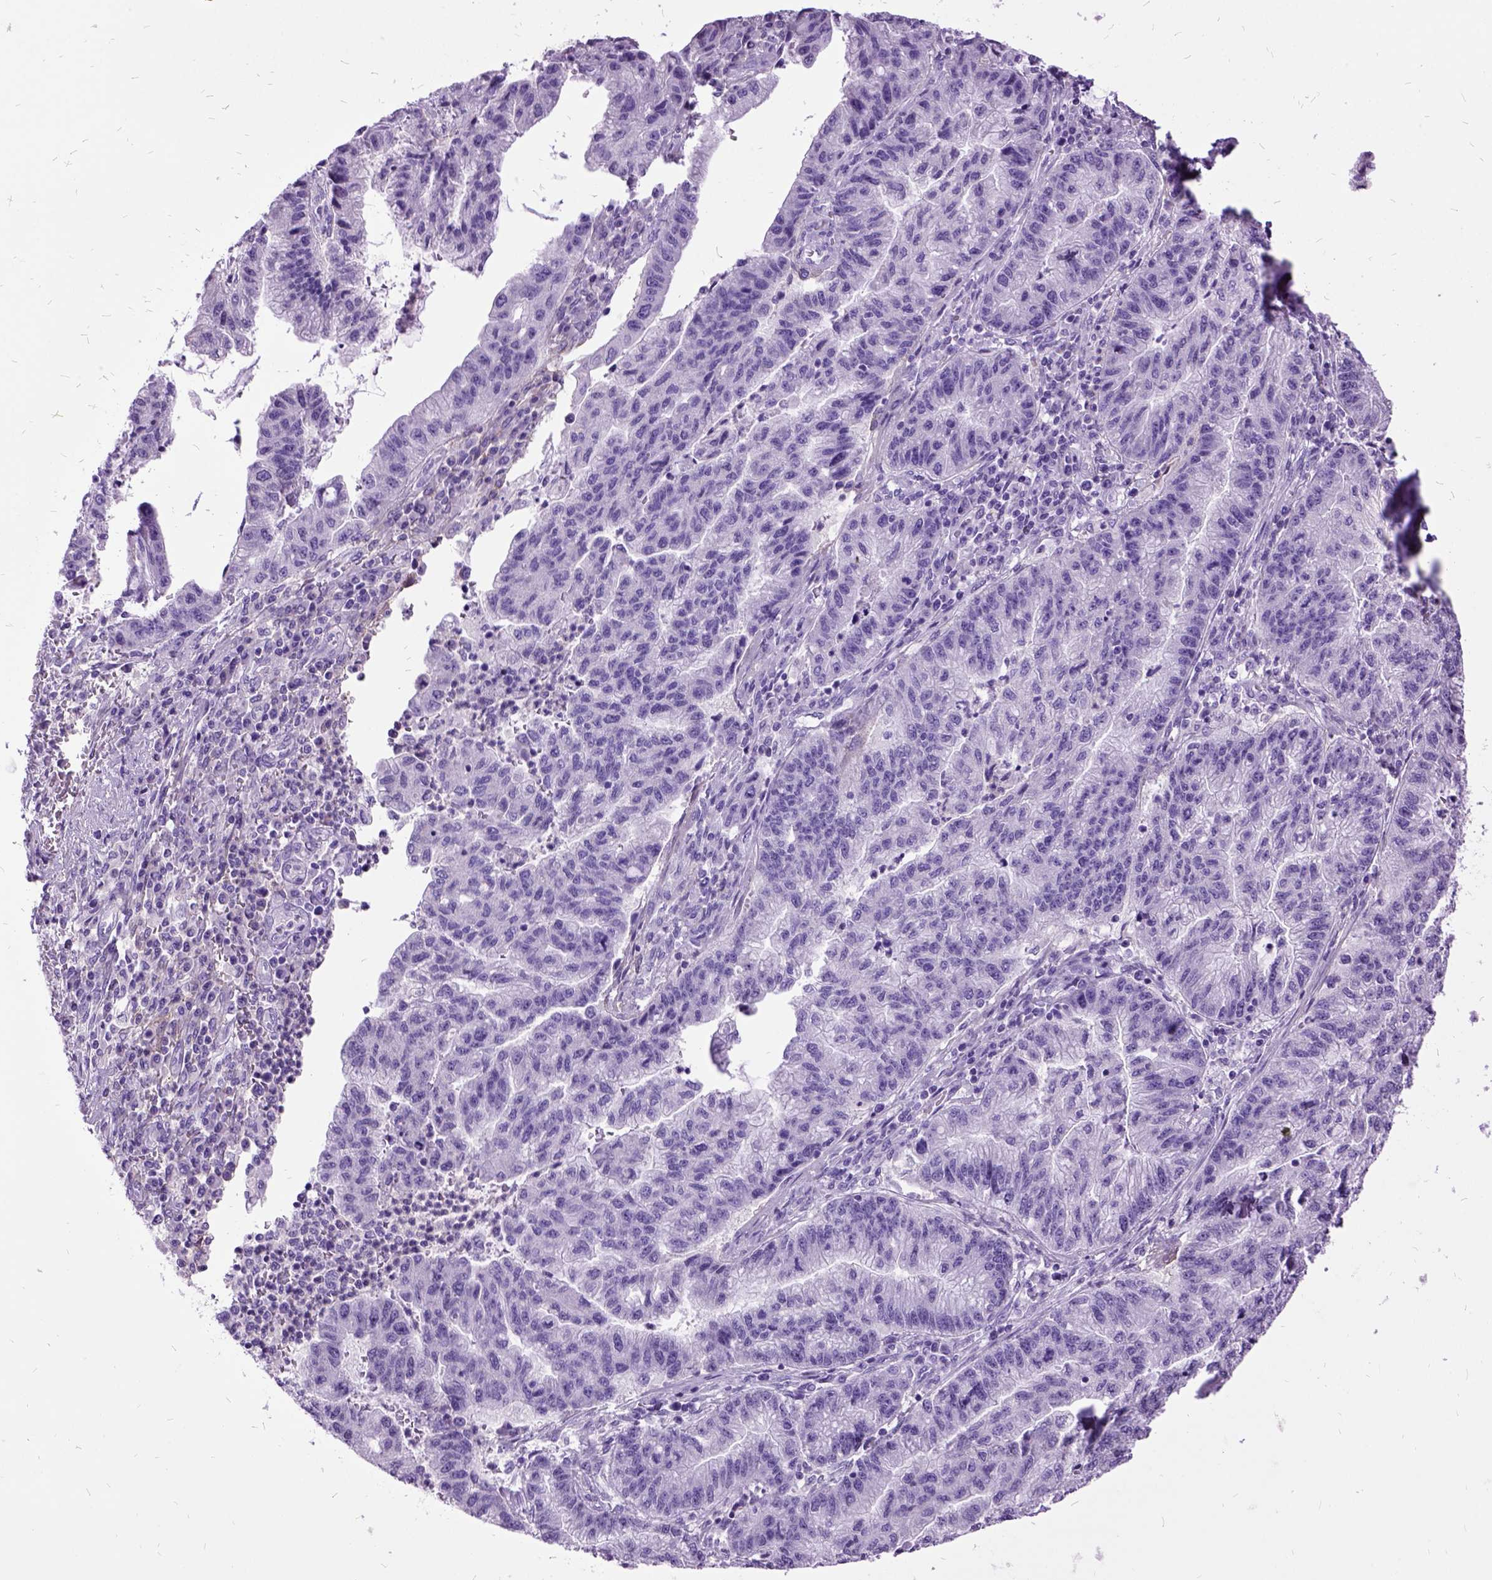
{"staining": {"intensity": "negative", "quantity": "none", "location": "none"}, "tissue": "stomach cancer", "cell_type": "Tumor cells", "image_type": "cancer", "snomed": [{"axis": "morphology", "description": "Adenocarcinoma, NOS"}, {"axis": "topography", "description": "Stomach"}], "caption": "Tumor cells are negative for protein expression in human stomach cancer. (DAB (3,3'-diaminobenzidine) IHC, high magnification).", "gene": "MME", "patient": {"sex": "male", "age": 83}}